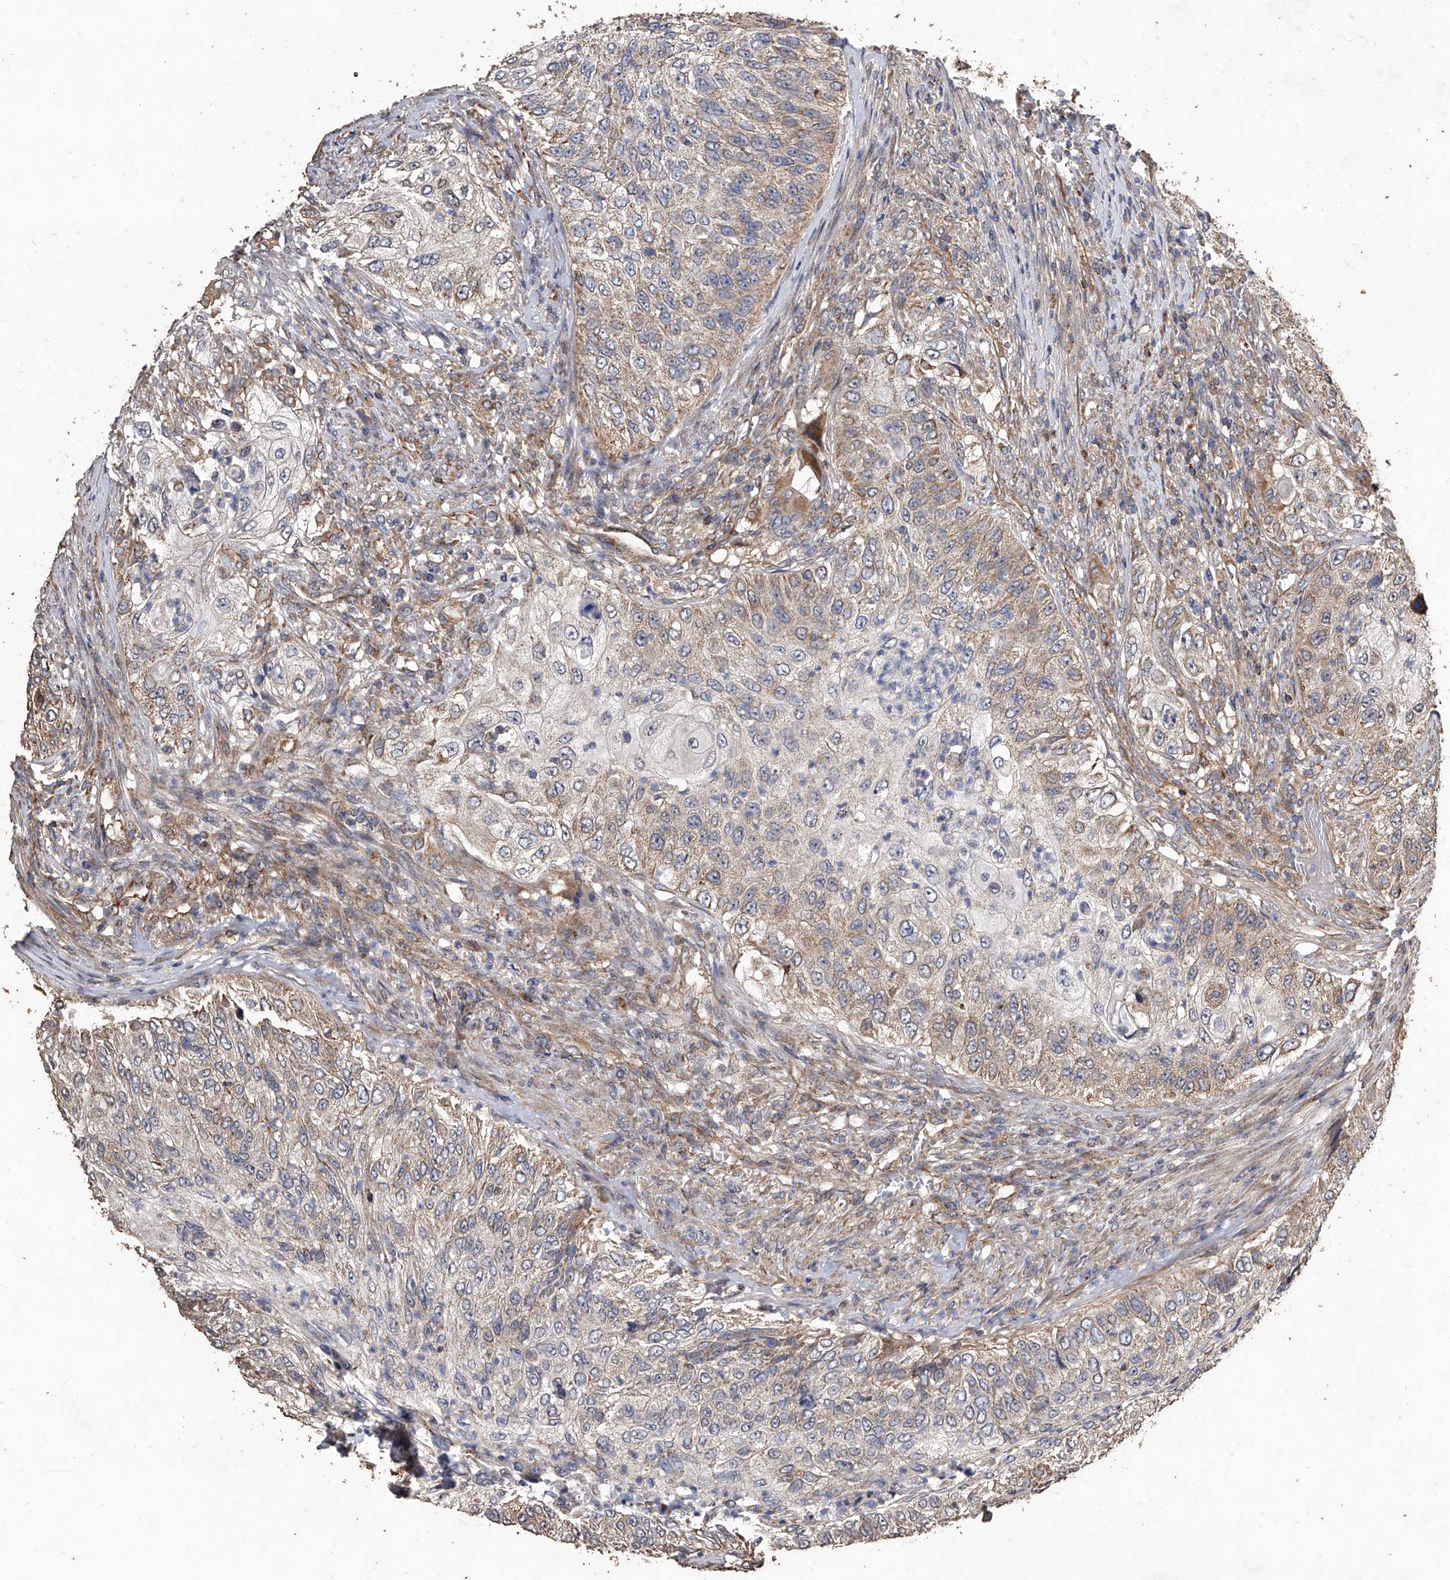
{"staining": {"intensity": "weak", "quantity": ">75%", "location": "cytoplasmic/membranous"}, "tissue": "urothelial cancer", "cell_type": "Tumor cells", "image_type": "cancer", "snomed": [{"axis": "morphology", "description": "Urothelial carcinoma, High grade"}, {"axis": "topography", "description": "Urinary bladder"}], "caption": "Human urothelial cancer stained with a brown dye exhibits weak cytoplasmic/membranous positive staining in approximately >75% of tumor cells.", "gene": "LTV1", "patient": {"sex": "female", "age": 60}}